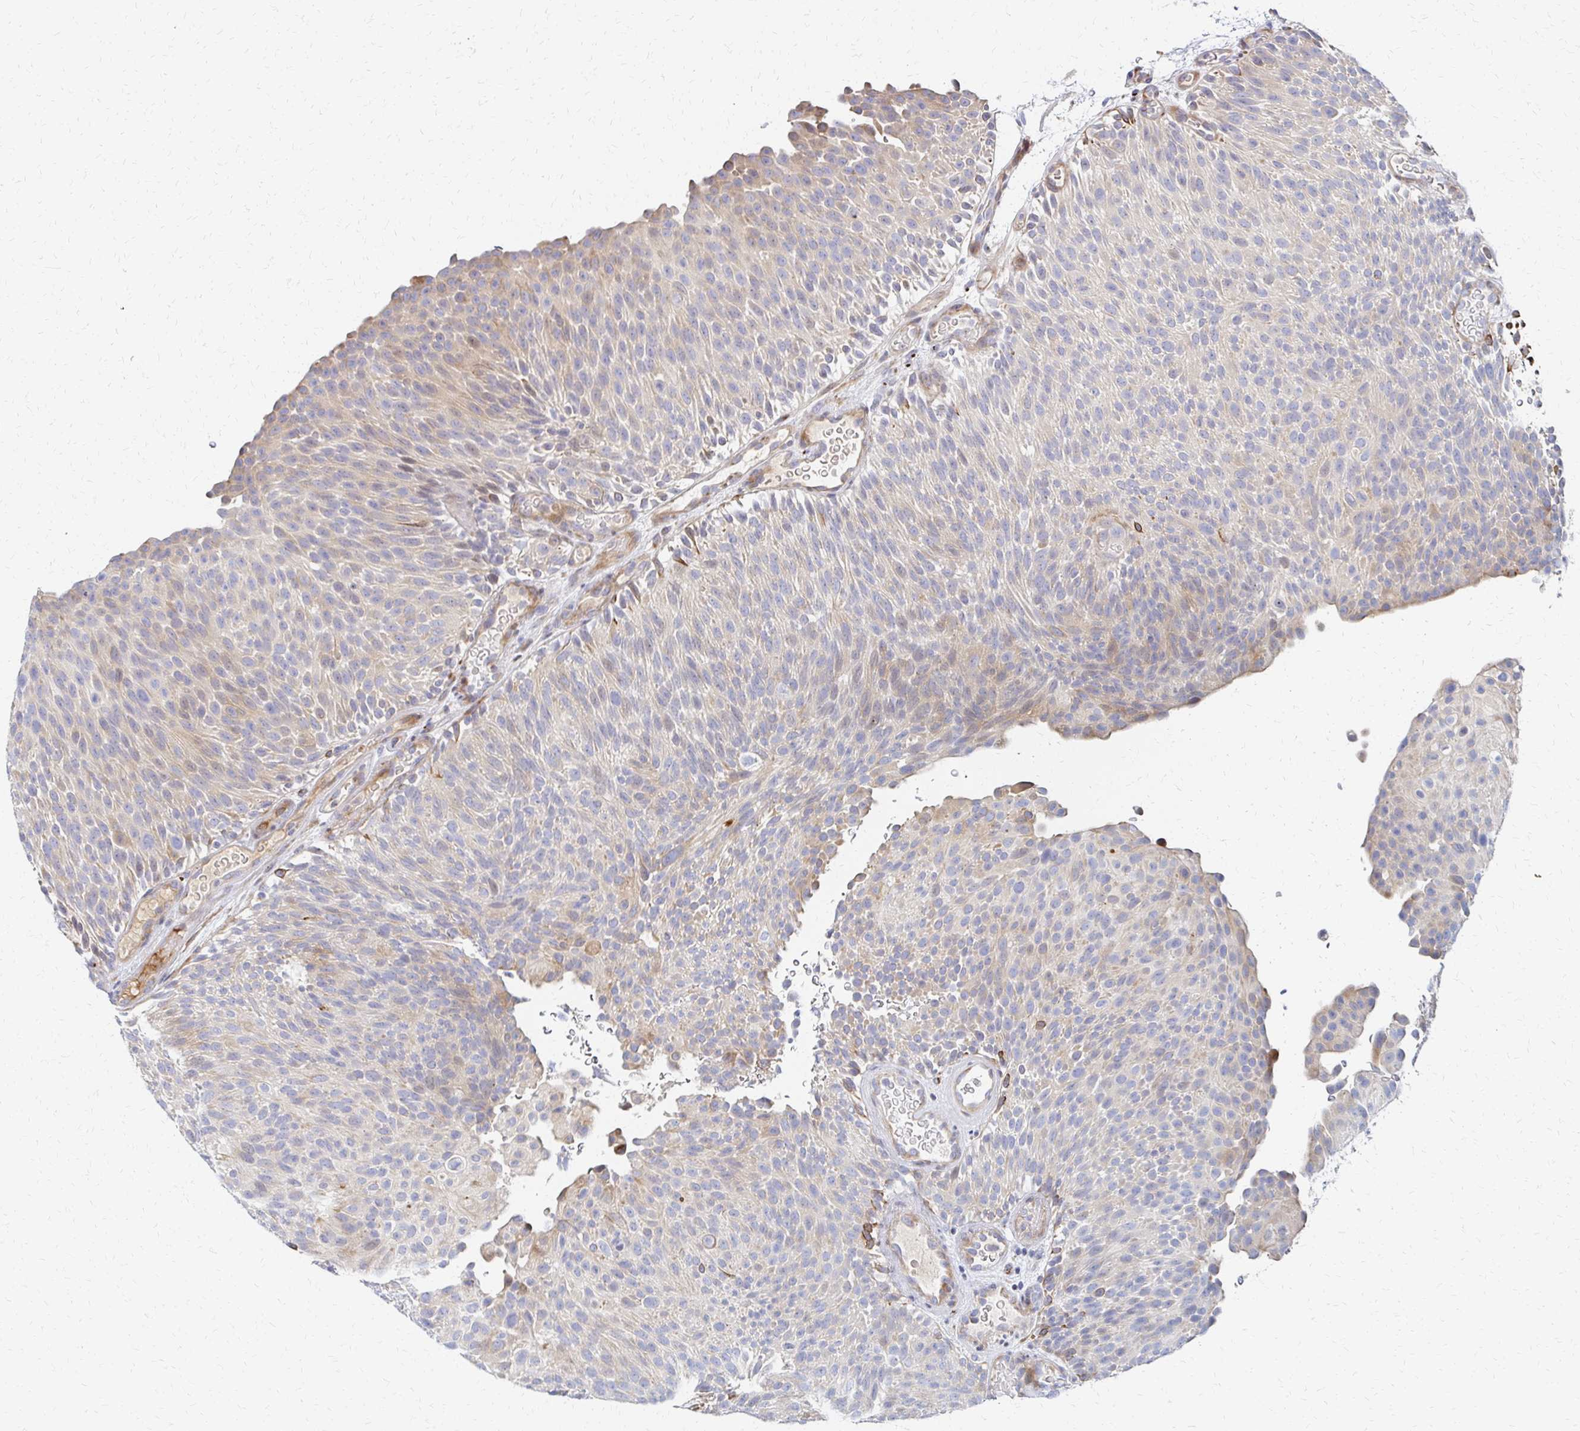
{"staining": {"intensity": "weak", "quantity": "25%-75%", "location": "cytoplasmic/membranous"}, "tissue": "urothelial cancer", "cell_type": "Tumor cells", "image_type": "cancer", "snomed": [{"axis": "morphology", "description": "Urothelial carcinoma, Low grade"}, {"axis": "topography", "description": "Urinary bladder"}], "caption": "Tumor cells reveal weak cytoplasmic/membranous staining in about 25%-75% of cells in urothelial carcinoma (low-grade).", "gene": "MAN1A1", "patient": {"sex": "male", "age": 78}}